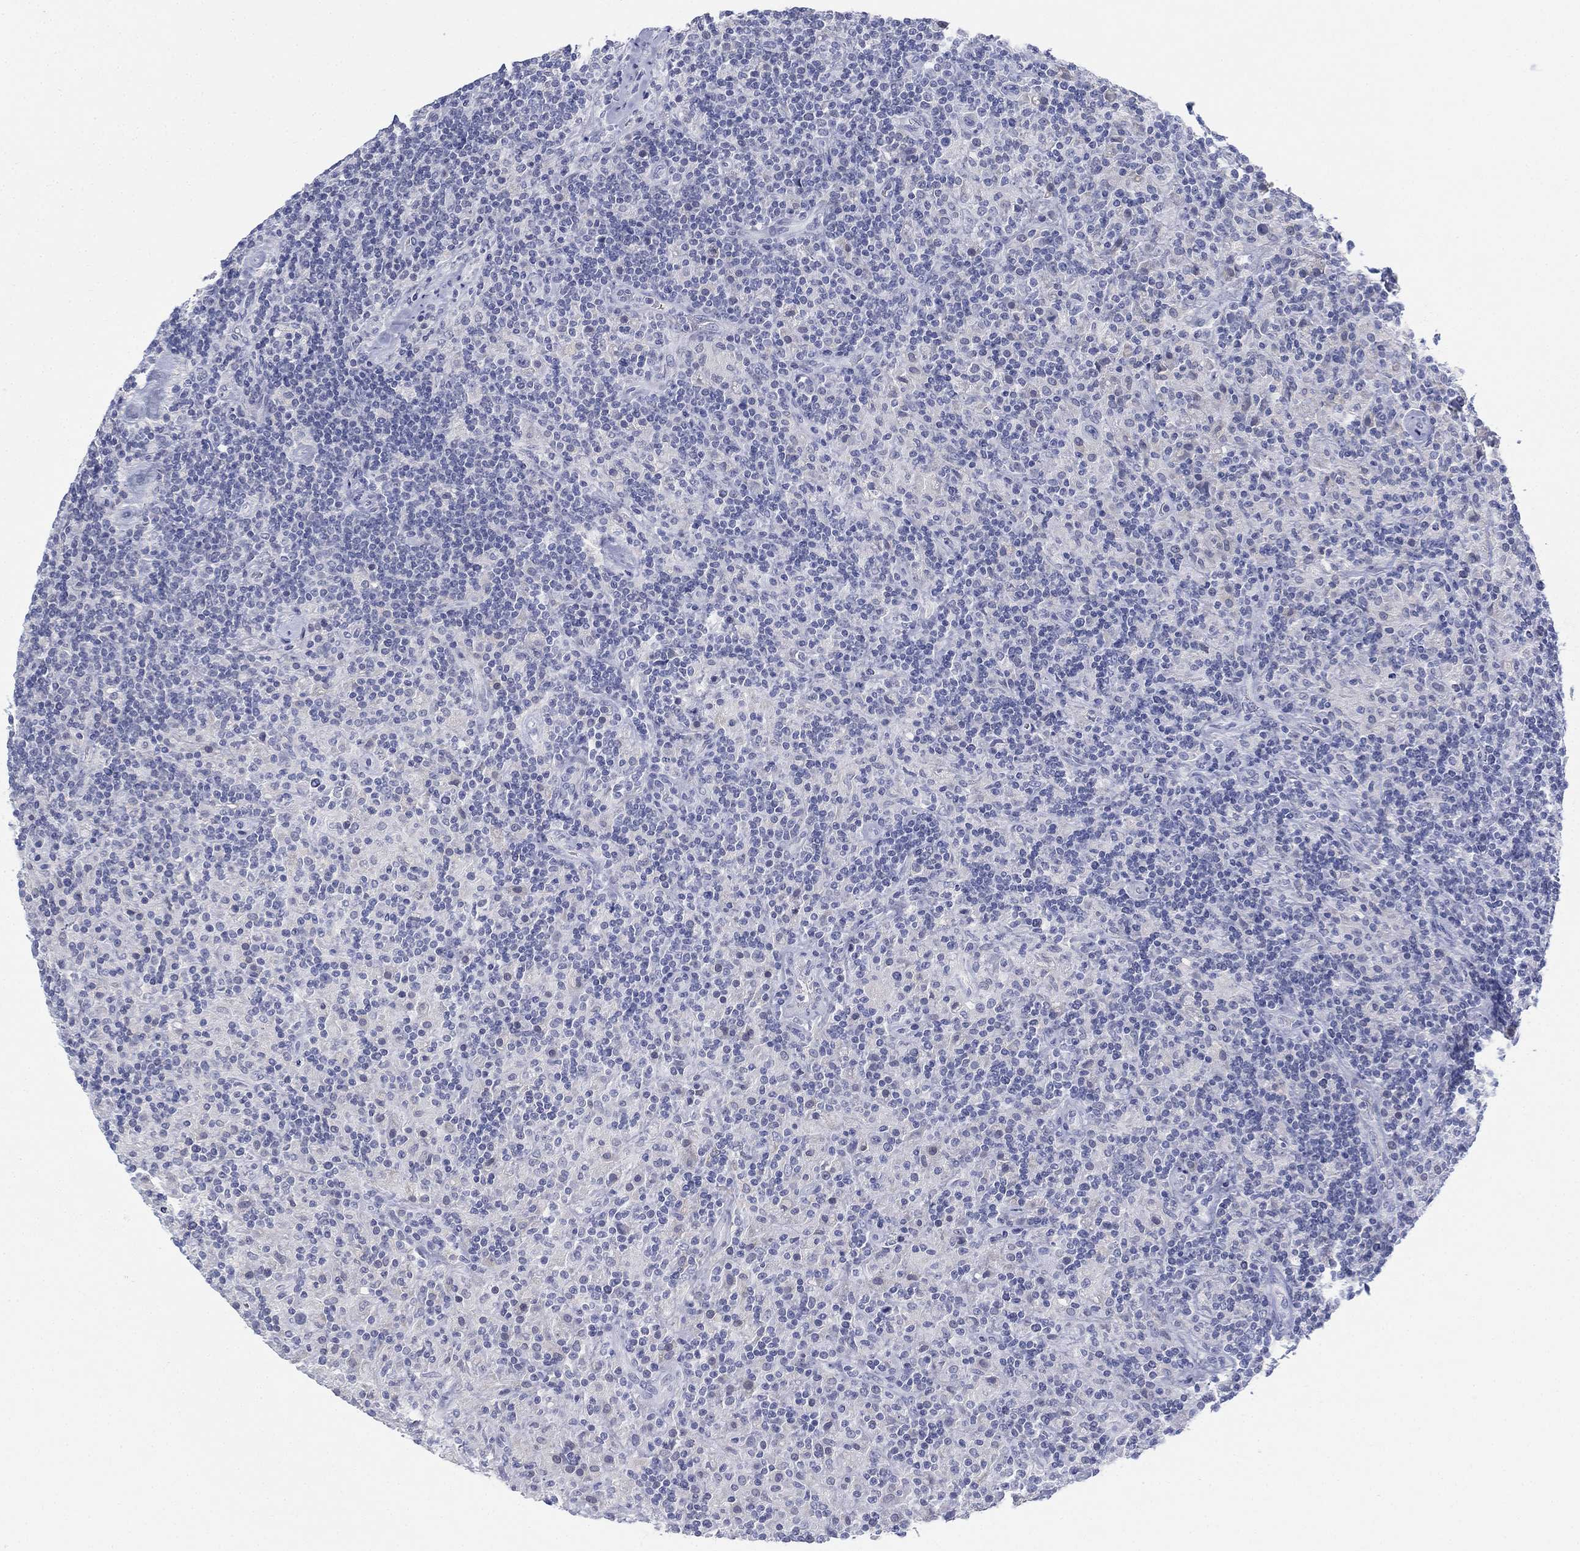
{"staining": {"intensity": "negative", "quantity": "none", "location": "none"}, "tissue": "lymphoma", "cell_type": "Tumor cells", "image_type": "cancer", "snomed": [{"axis": "morphology", "description": "Hodgkin's disease, NOS"}, {"axis": "topography", "description": "Lymph node"}], "caption": "Hodgkin's disease was stained to show a protein in brown. There is no significant expression in tumor cells.", "gene": "GCNA", "patient": {"sex": "male", "age": 70}}